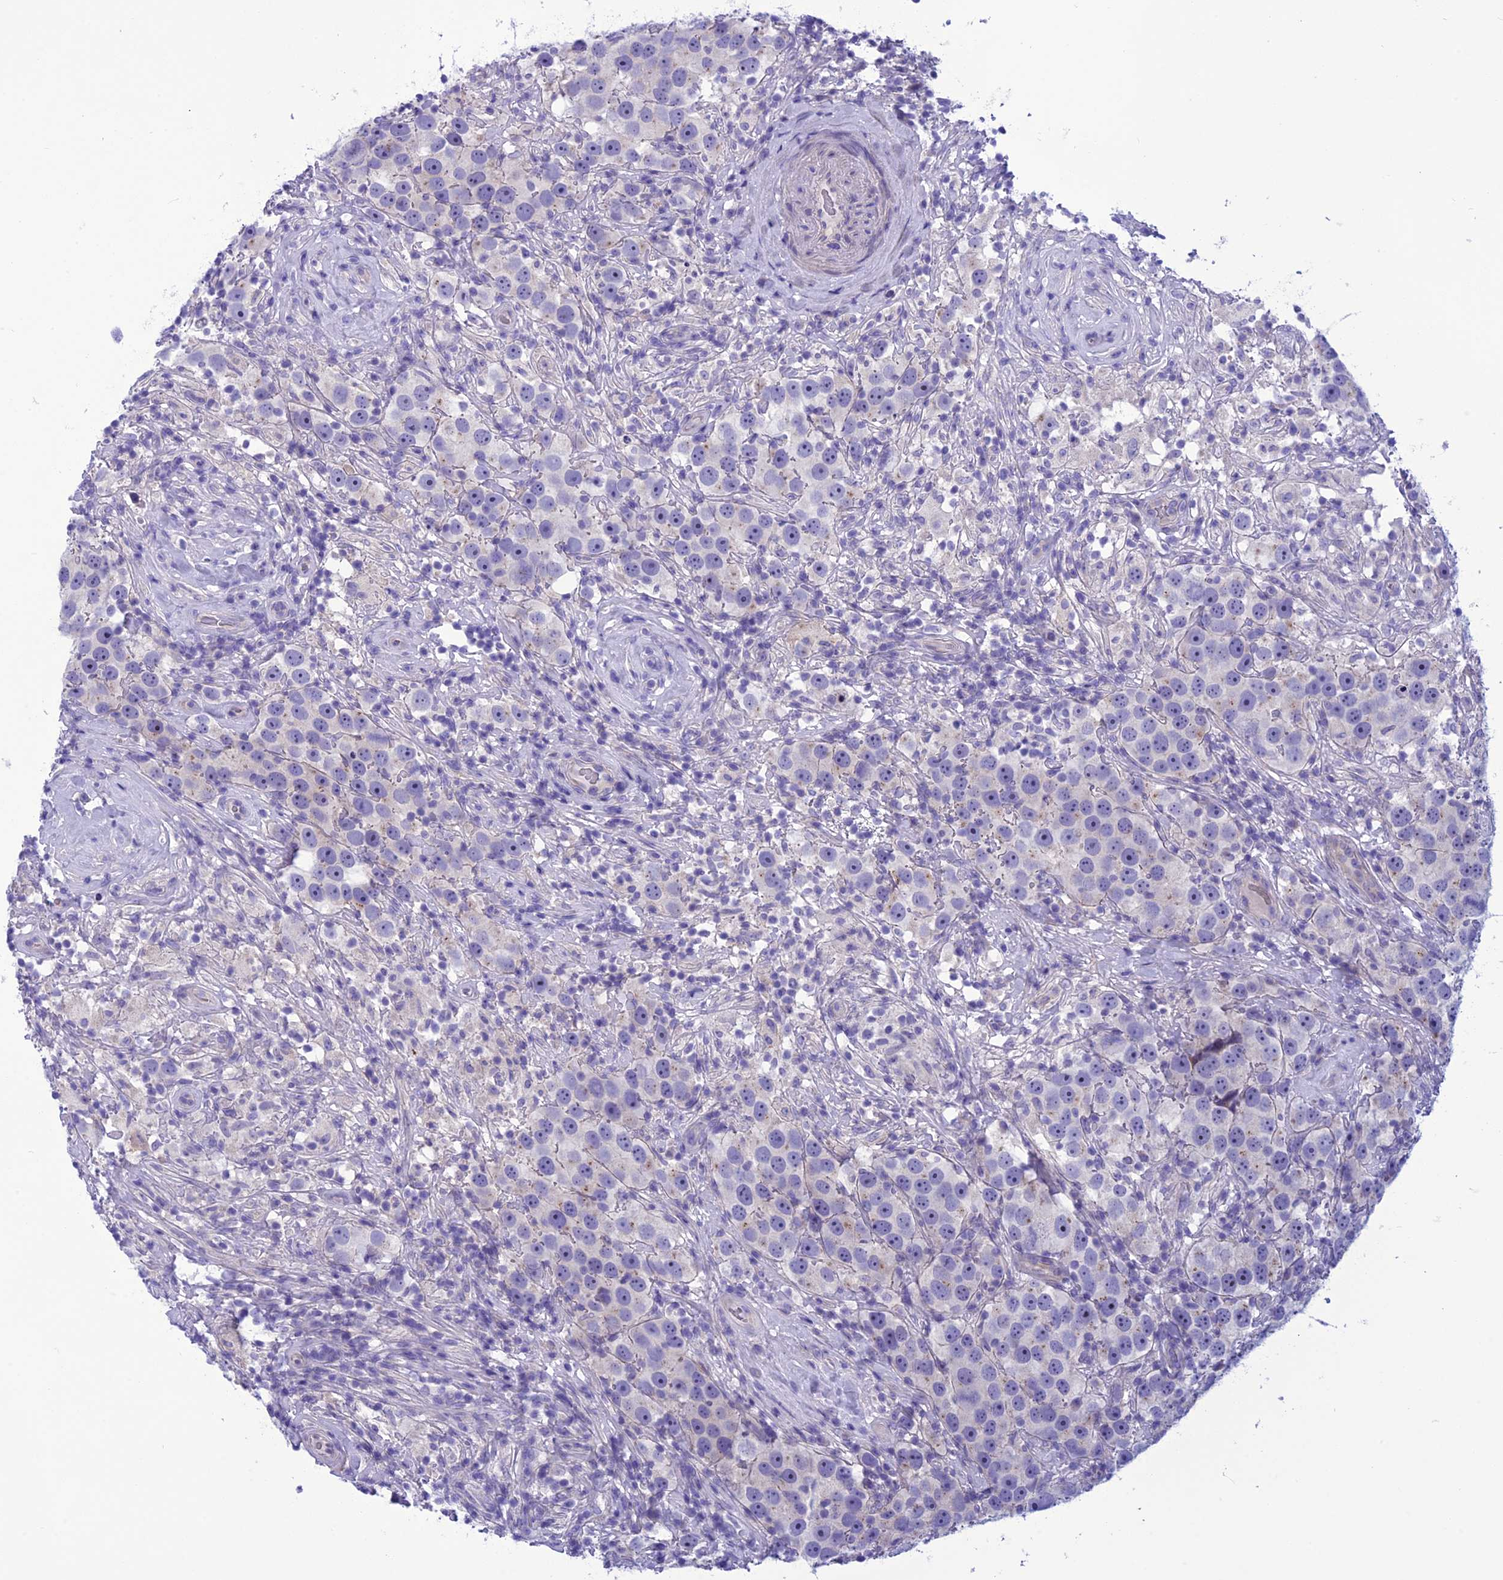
{"staining": {"intensity": "negative", "quantity": "none", "location": "none"}, "tissue": "testis cancer", "cell_type": "Tumor cells", "image_type": "cancer", "snomed": [{"axis": "morphology", "description": "Seminoma, NOS"}, {"axis": "topography", "description": "Testis"}], "caption": "This is an immunohistochemistry (IHC) histopathology image of testis seminoma. There is no positivity in tumor cells.", "gene": "BBS2", "patient": {"sex": "male", "age": 49}}